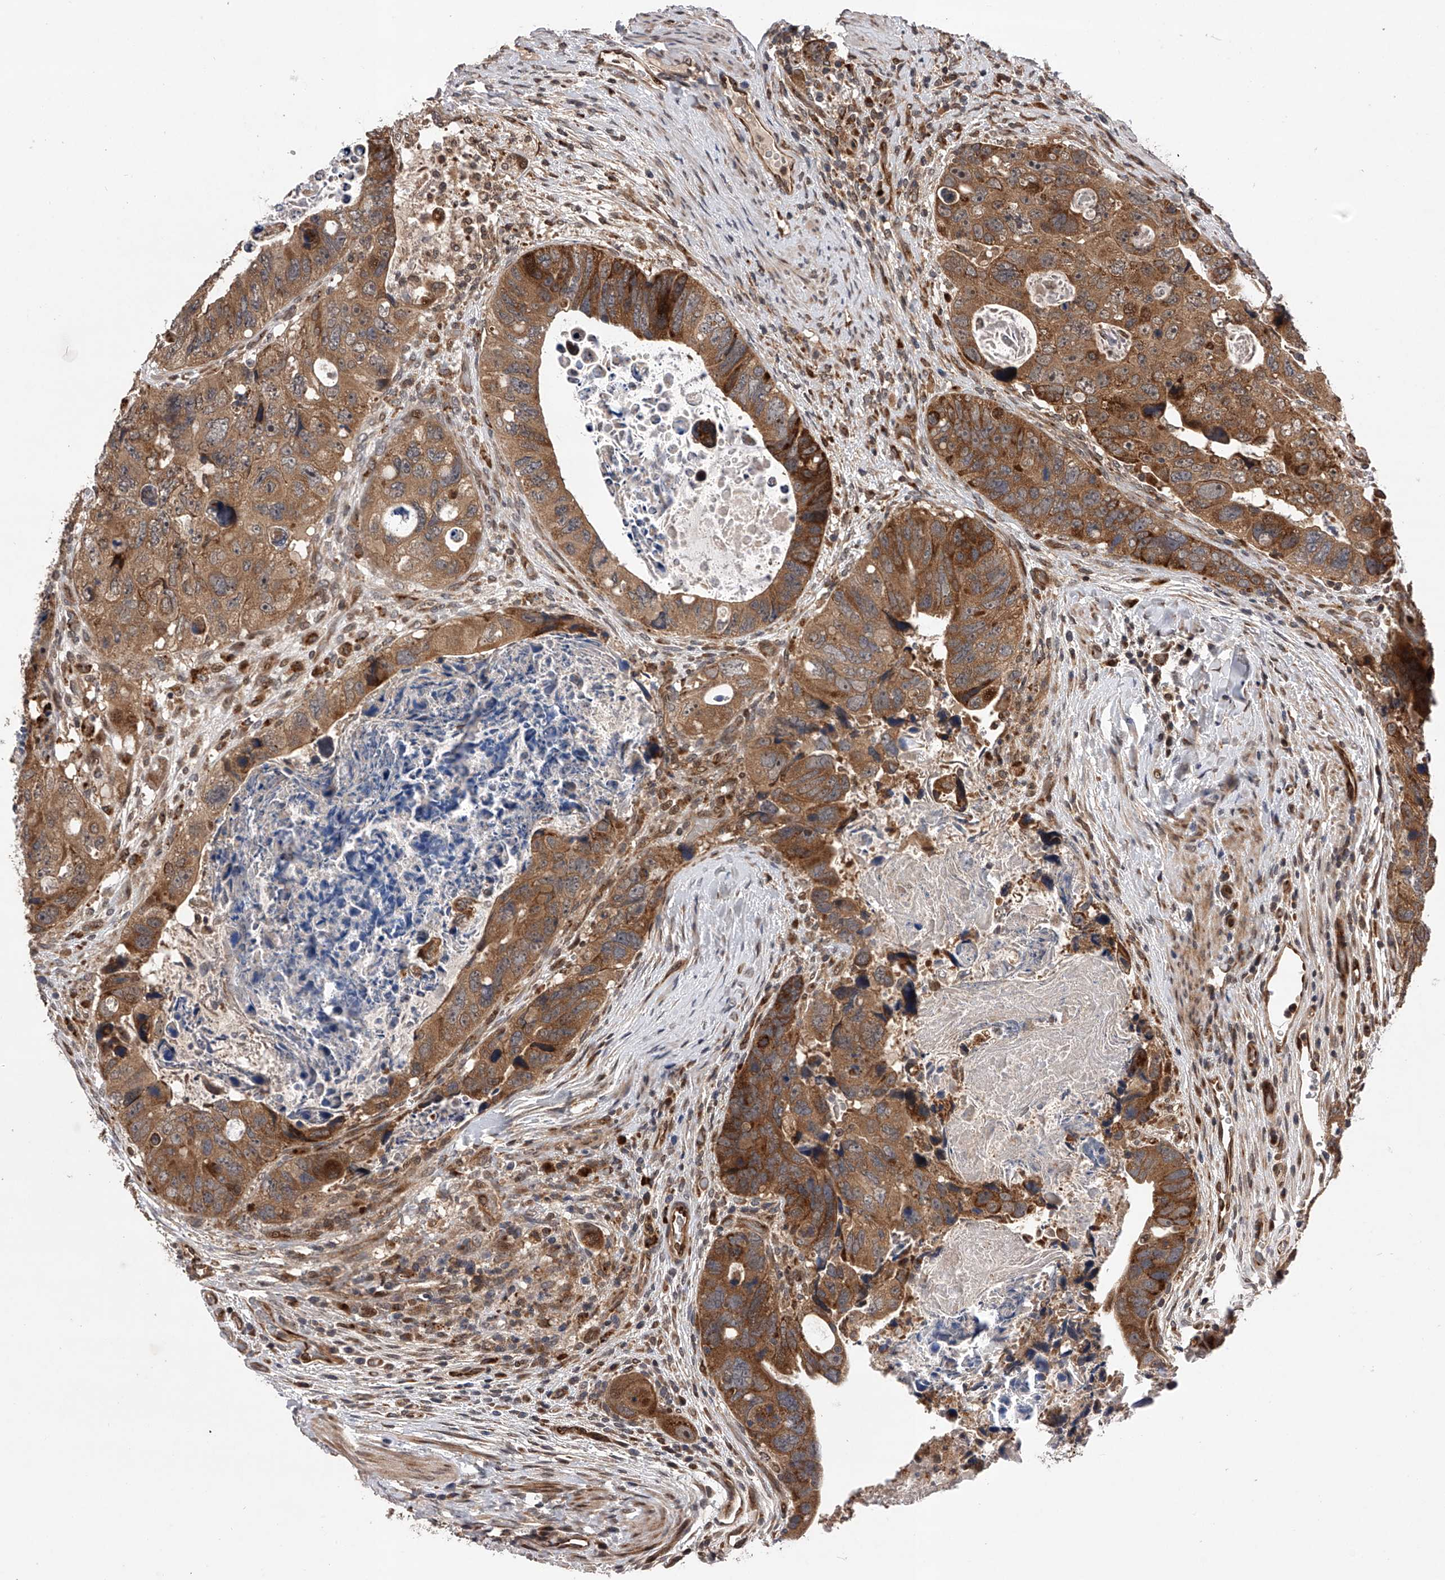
{"staining": {"intensity": "moderate", "quantity": ">75%", "location": "cytoplasmic/membranous"}, "tissue": "colorectal cancer", "cell_type": "Tumor cells", "image_type": "cancer", "snomed": [{"axis": "morphology", "description": "Adenocarcinoma, NOS"}, {"axis": "topography", "description": "Rectum"}], "caption": "There is medium levels of moderate cytoplasmic/membranous expression in tumor cells of adenocarcinoma (colorectal), as demonstrated by immunohistochemical staining (brown color).", "gene": "MAP3K11", "patient": {"sex": "male", "age": 59}}